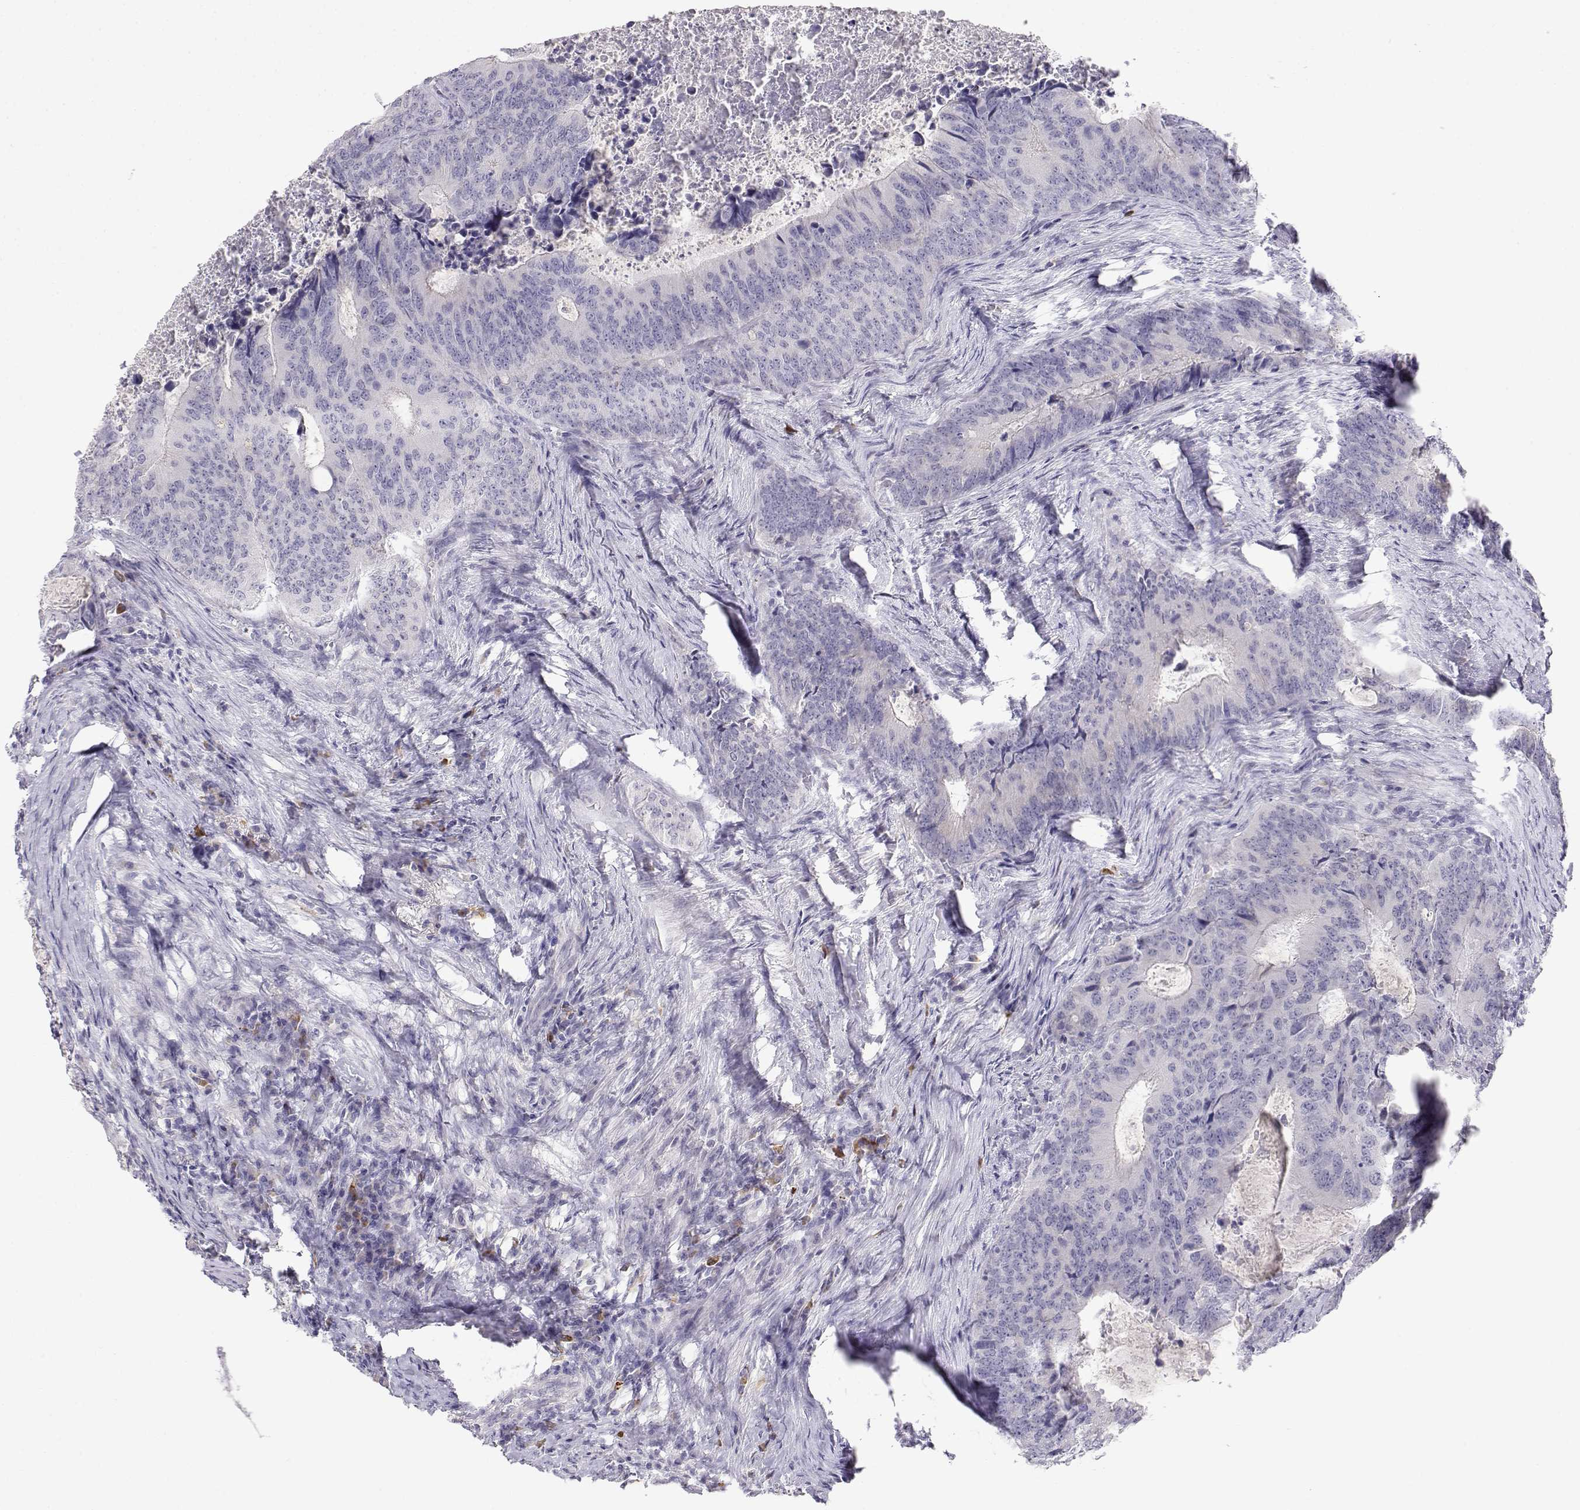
{"staining": {"intensity": "negative", "quantity": "none", "location": "none"}, "tissue": "colorectal cancer", "cell_type": "Tumor cells", "image_type": "cancer", "snomed": [{"axis": "morphology", "description": "Adenocarcinoma, NOS"}, {"axis": "topography", "description": "Colon"}], "caption": "Colorectal adenocarcinoma was stained to show a protein in brown. There is no significant expression in tumor cells.", "gene": "CDHR1", "patient": {"sex": "male", "age": 67}}